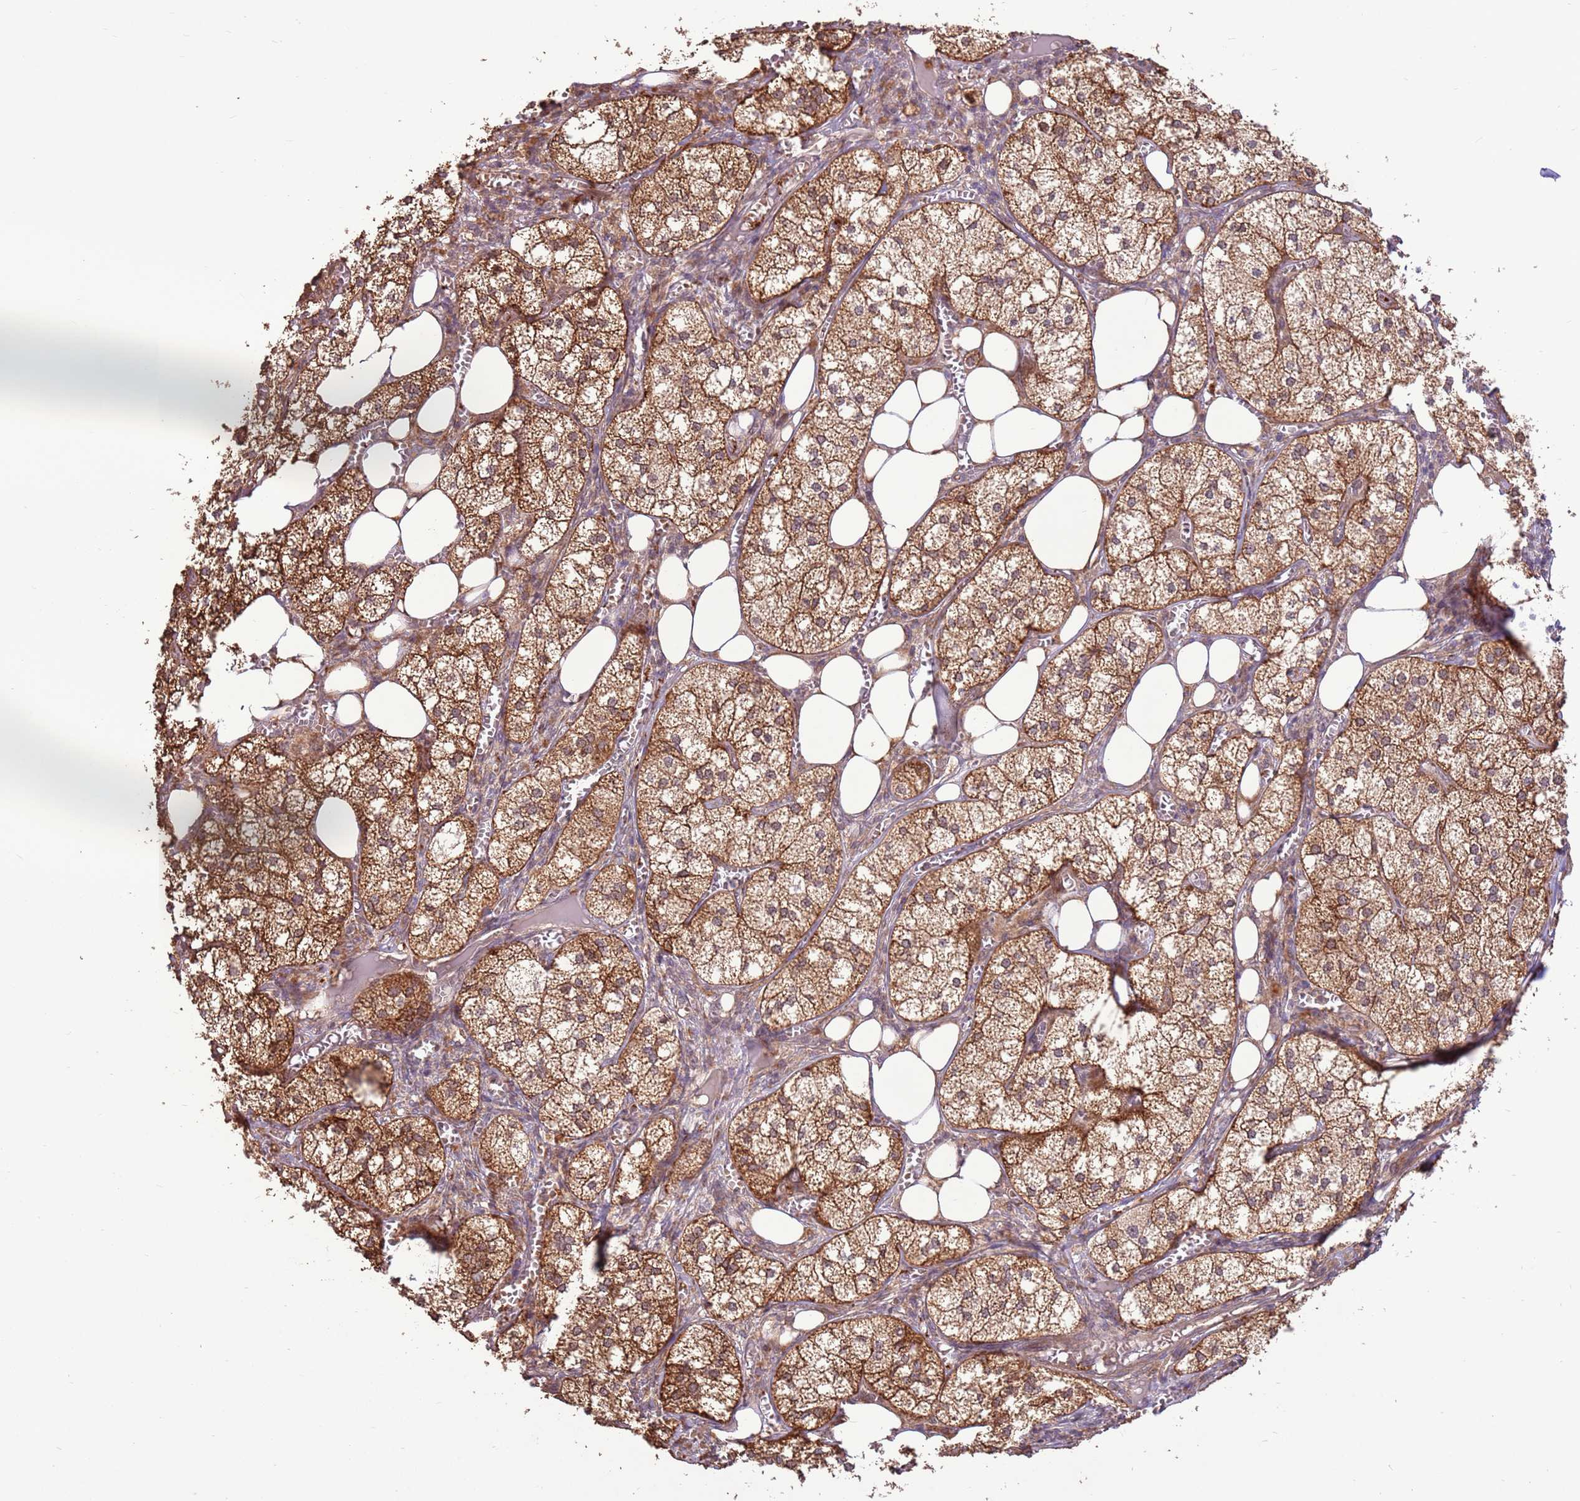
{"staining": {"intensity": "strong", "quantity": ">75%", "location": "cytoplasmic/membranous,nuclear"}, "tissue": "adrenal gland", "cell_type": "Glandular cells", "image_type": "normal", "snomed": [{"axis": "morphology", "description": "Normal tissue, NOS"}, {"axis": "topography", "description": "Adrenal gland"}], "caption": "About >75% of glandular cells in benign human adrenal gland demonstrate strong cytoplasmic/membranous,nuclear protein staining as visualized by brown immunohistochemical staining.", "gene": "CCDC112", "patient": {"sex": "female", "age": 61}}